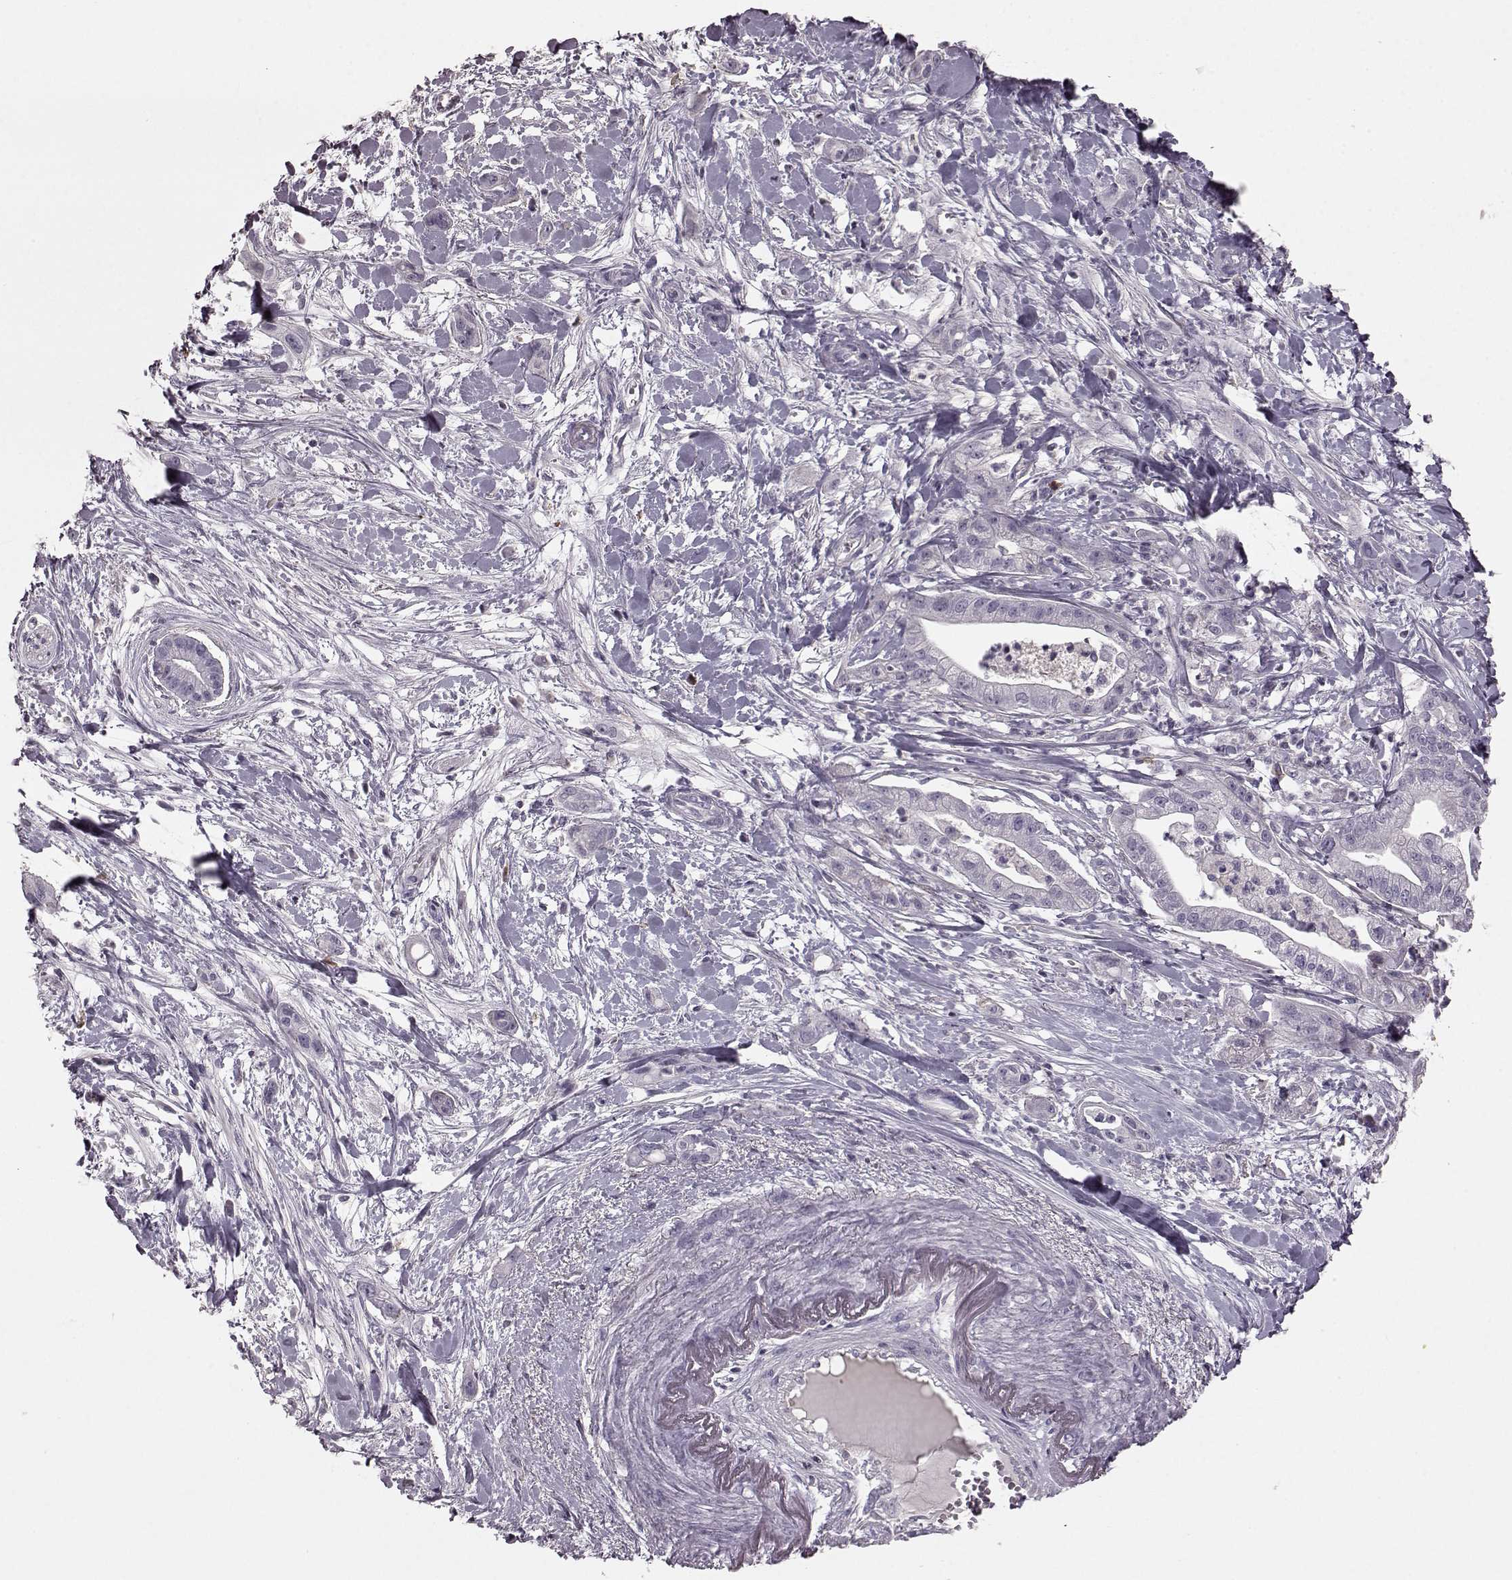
{"staining": {"intensity": "negative", "quantity": "none", "location": "none"}, "tissue": "pancreatic cancer", "cell_type": "Tumor cells", "image_type": "cancer", "snomed": [{"axis": "morphology", "description": "Normal tissue, NOS"}, {"axis": "morphology", "description": "Adenocarcinoma, NOS"}, {"axis": "topography", "description": "Lymph node"}, {"axis": "topography", "description": "Pancreas"}], "caption": "Pancreatic cancer (adenocarcinoma) stained for a protein using immunohistochemistry displays no staining tumor cells.", "gene": "PDCD1", "patient": {"sex": "female", "age": 58}}